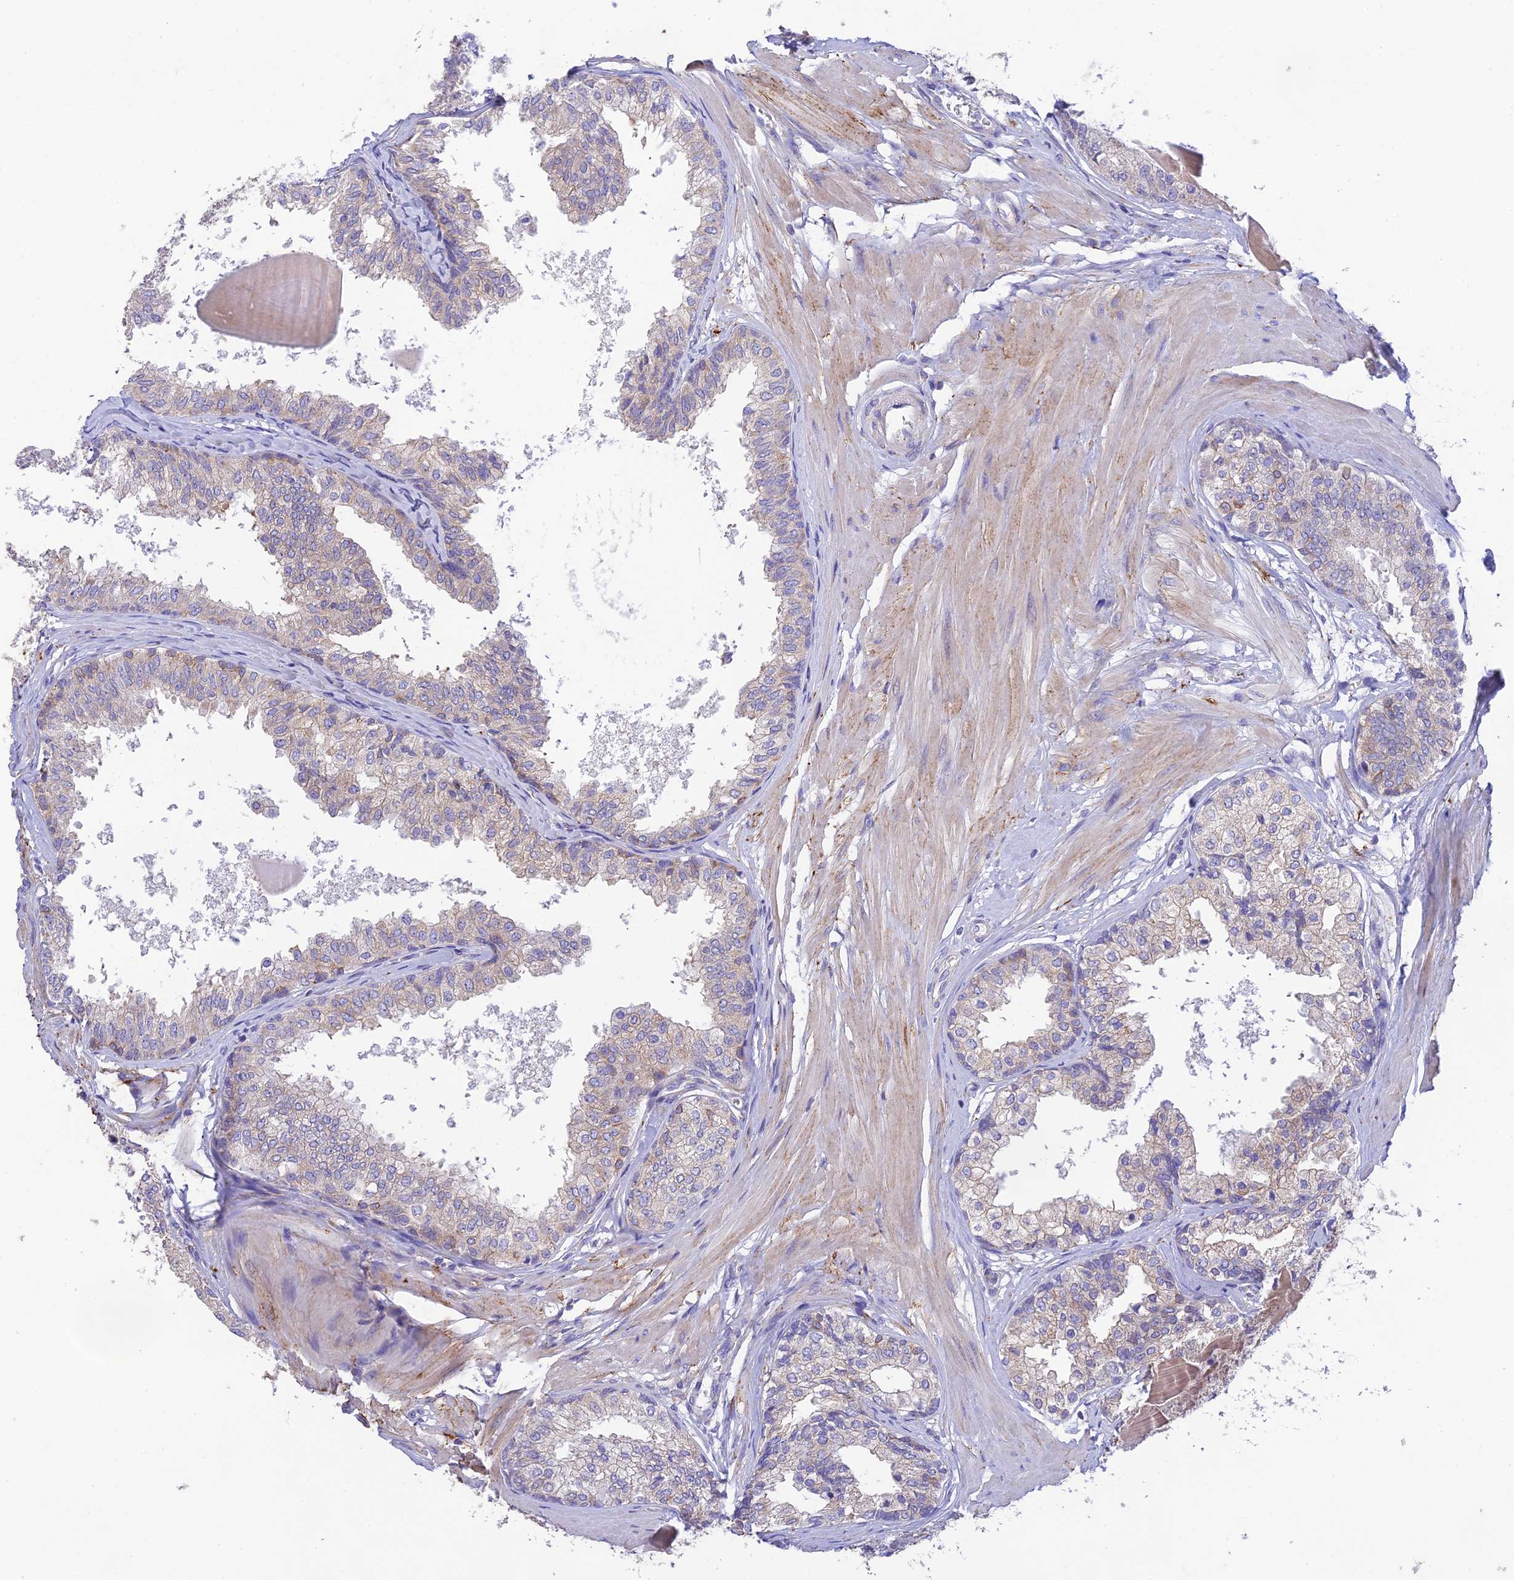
{"staining": {"intensity": "weak", "quantity": "<25%", "location": "cytoplasmic/membranous"}, "tissue": "prostate", "cell_type": "Glandular cells", "image_type": "normal", "snomed": [{"axis": "morphology", "description": "Normal tissue, NOS"}, {"axis": "topography", "description": "Prostate"}], "caption": "A micrograph of human prostate is negative for staining in glandular cells. (Stains: DAB (3,3'-diaminobenzidine) immunohistochemistry (IHC) with hematoxylin counter stain, Microscopy: brightfield microscopy at high magnification).", "gene": "HSD17B2", "patient": {"sex": "male", "age": 48}}